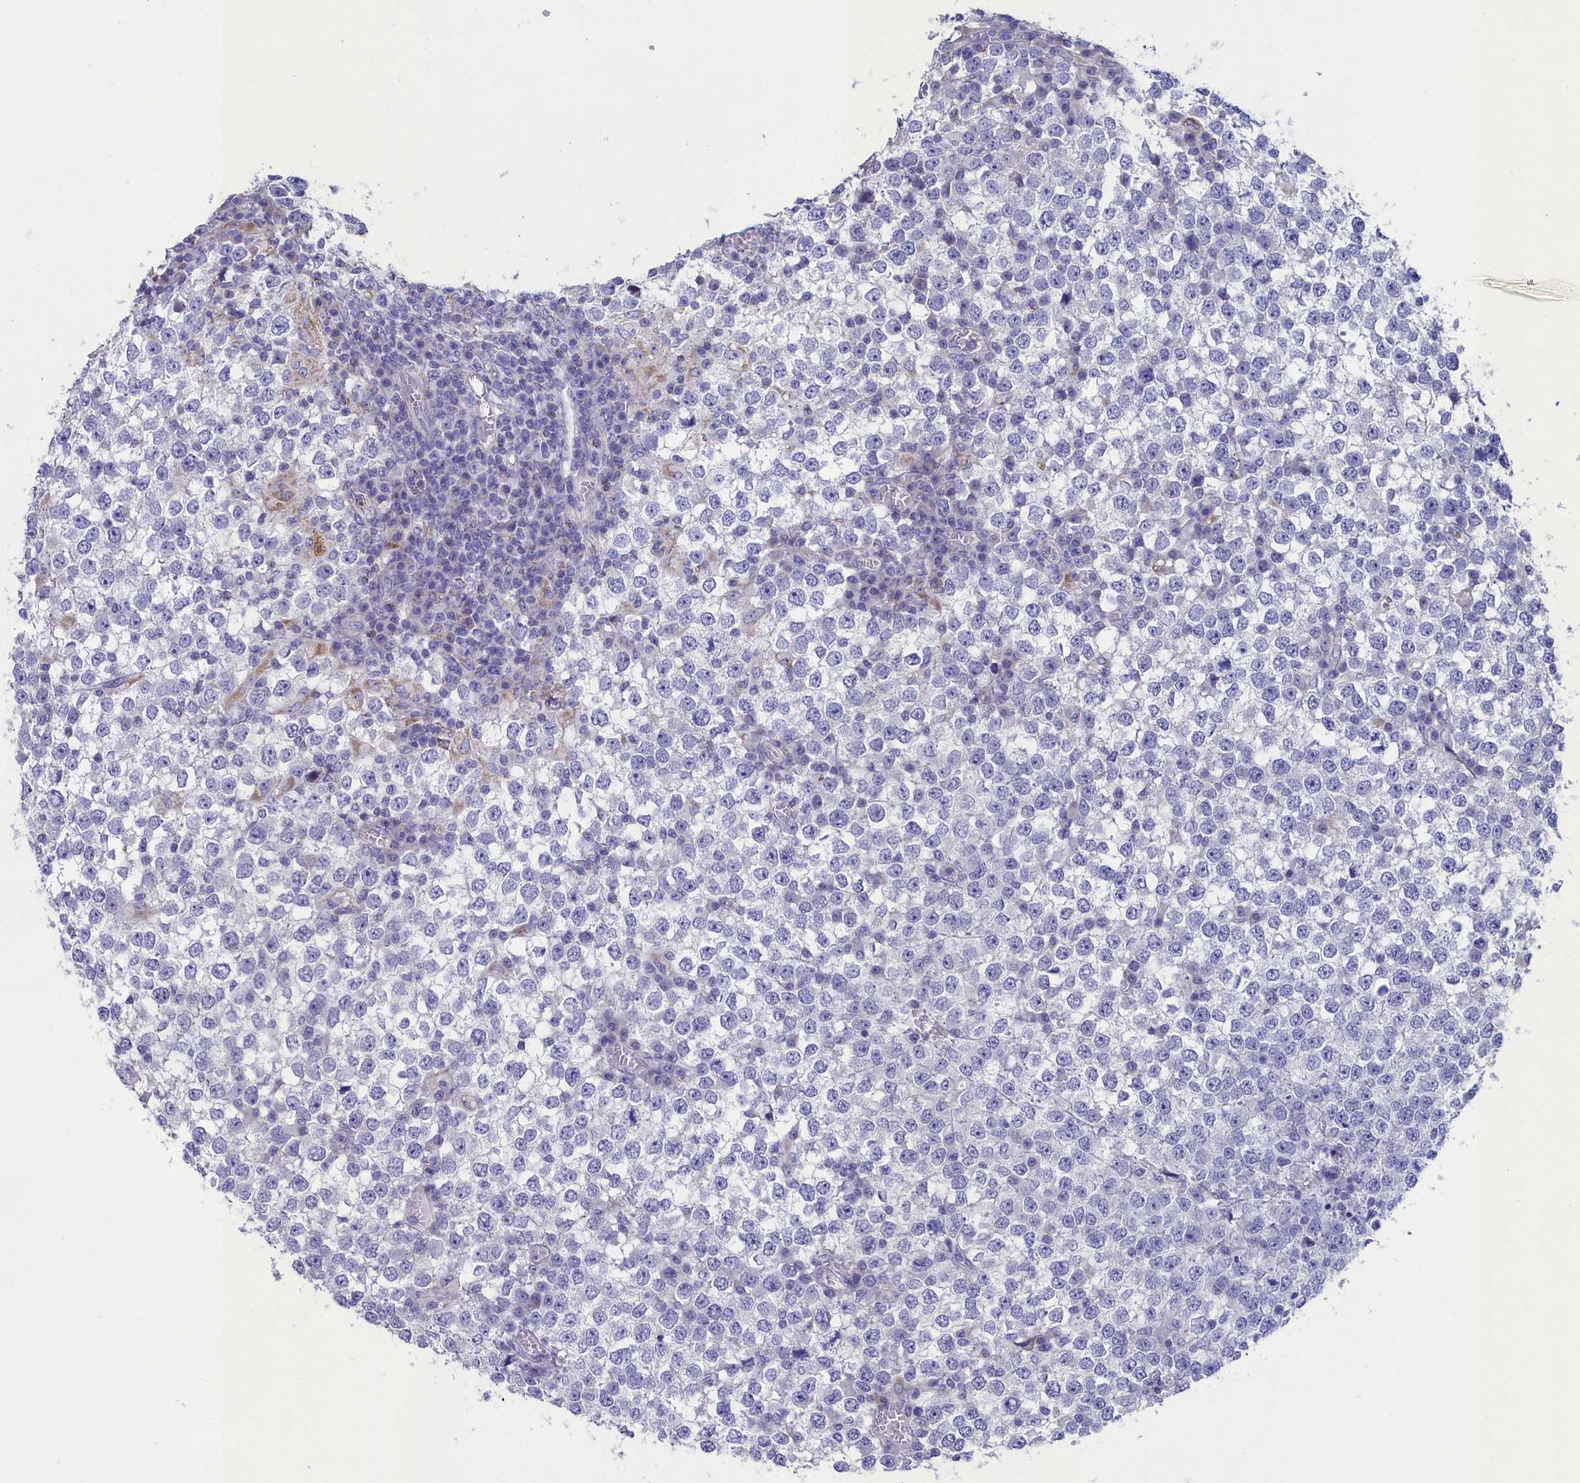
{"staining": {"intensity": "negative", "quantity": "none", "location": "none"}, "tissue": "testis cancer", "cell_type": "Tumor cells", "image_type": "cancer", "snomed": [{"axis": "morphology", "description": "Seminoma, NOS"}, {"axis": "topography", "description": "Testis"}], "caption": "The photomicrograph reveals no significant staining in tumor cells of seminoma (testis).", "gene": "PRDM12", "patient": {"sex": "male", "age": 65}}